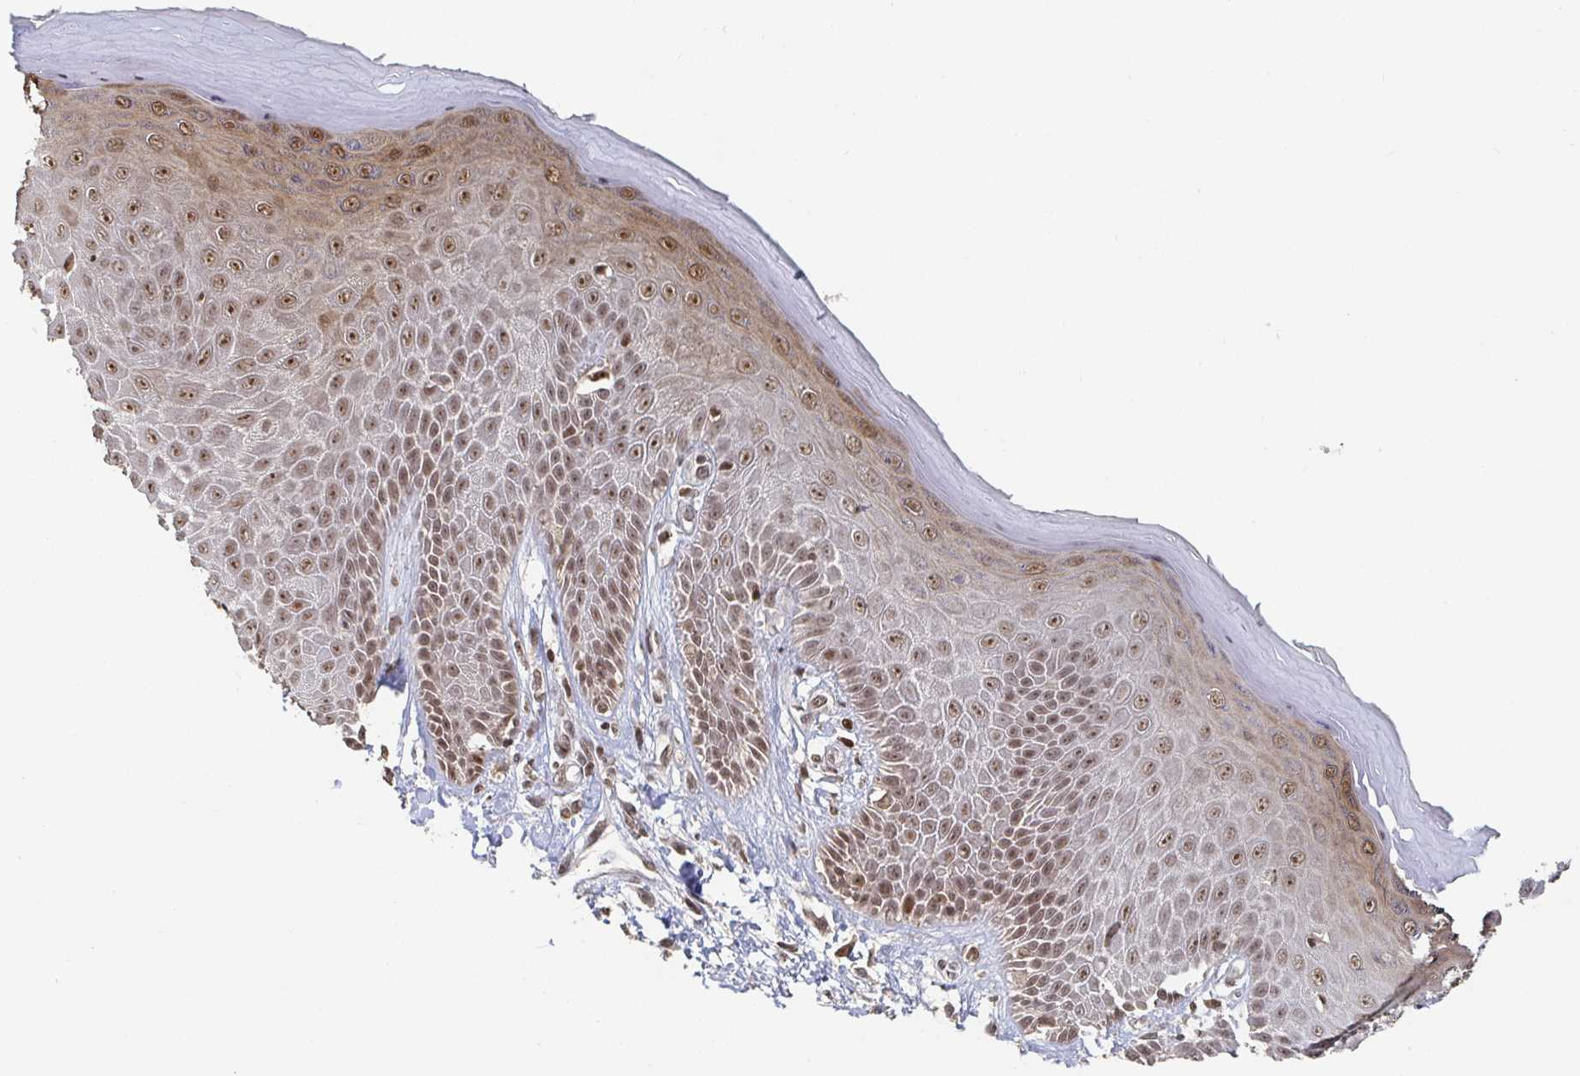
{"staining": {"intensity": "strong", "quantity": ">75%", "location": "nuclear"}, "tissue": "skin", "cell_type": "Epidermal cells", "image_type": "normal", "snomed": [{"axis": "morphology", "description": "Normal tissue, NOS"}, {"axis": "topography", "description": "Anal"}, {"axis": "topography", "description": "Peripheral nerve tissue"}], "caption": "A histopathology image of human skin stained for a protein shows strong nuclear brown staining in epidermal cells. (Stains: DAB (3,3'-diaminobenzidine) in brown, nuclei in blue, Microscopy: brightfield microscopy at high magnification).", "gene": "ZDHHC12", "patient": {"sex": "male", "age": 78}}